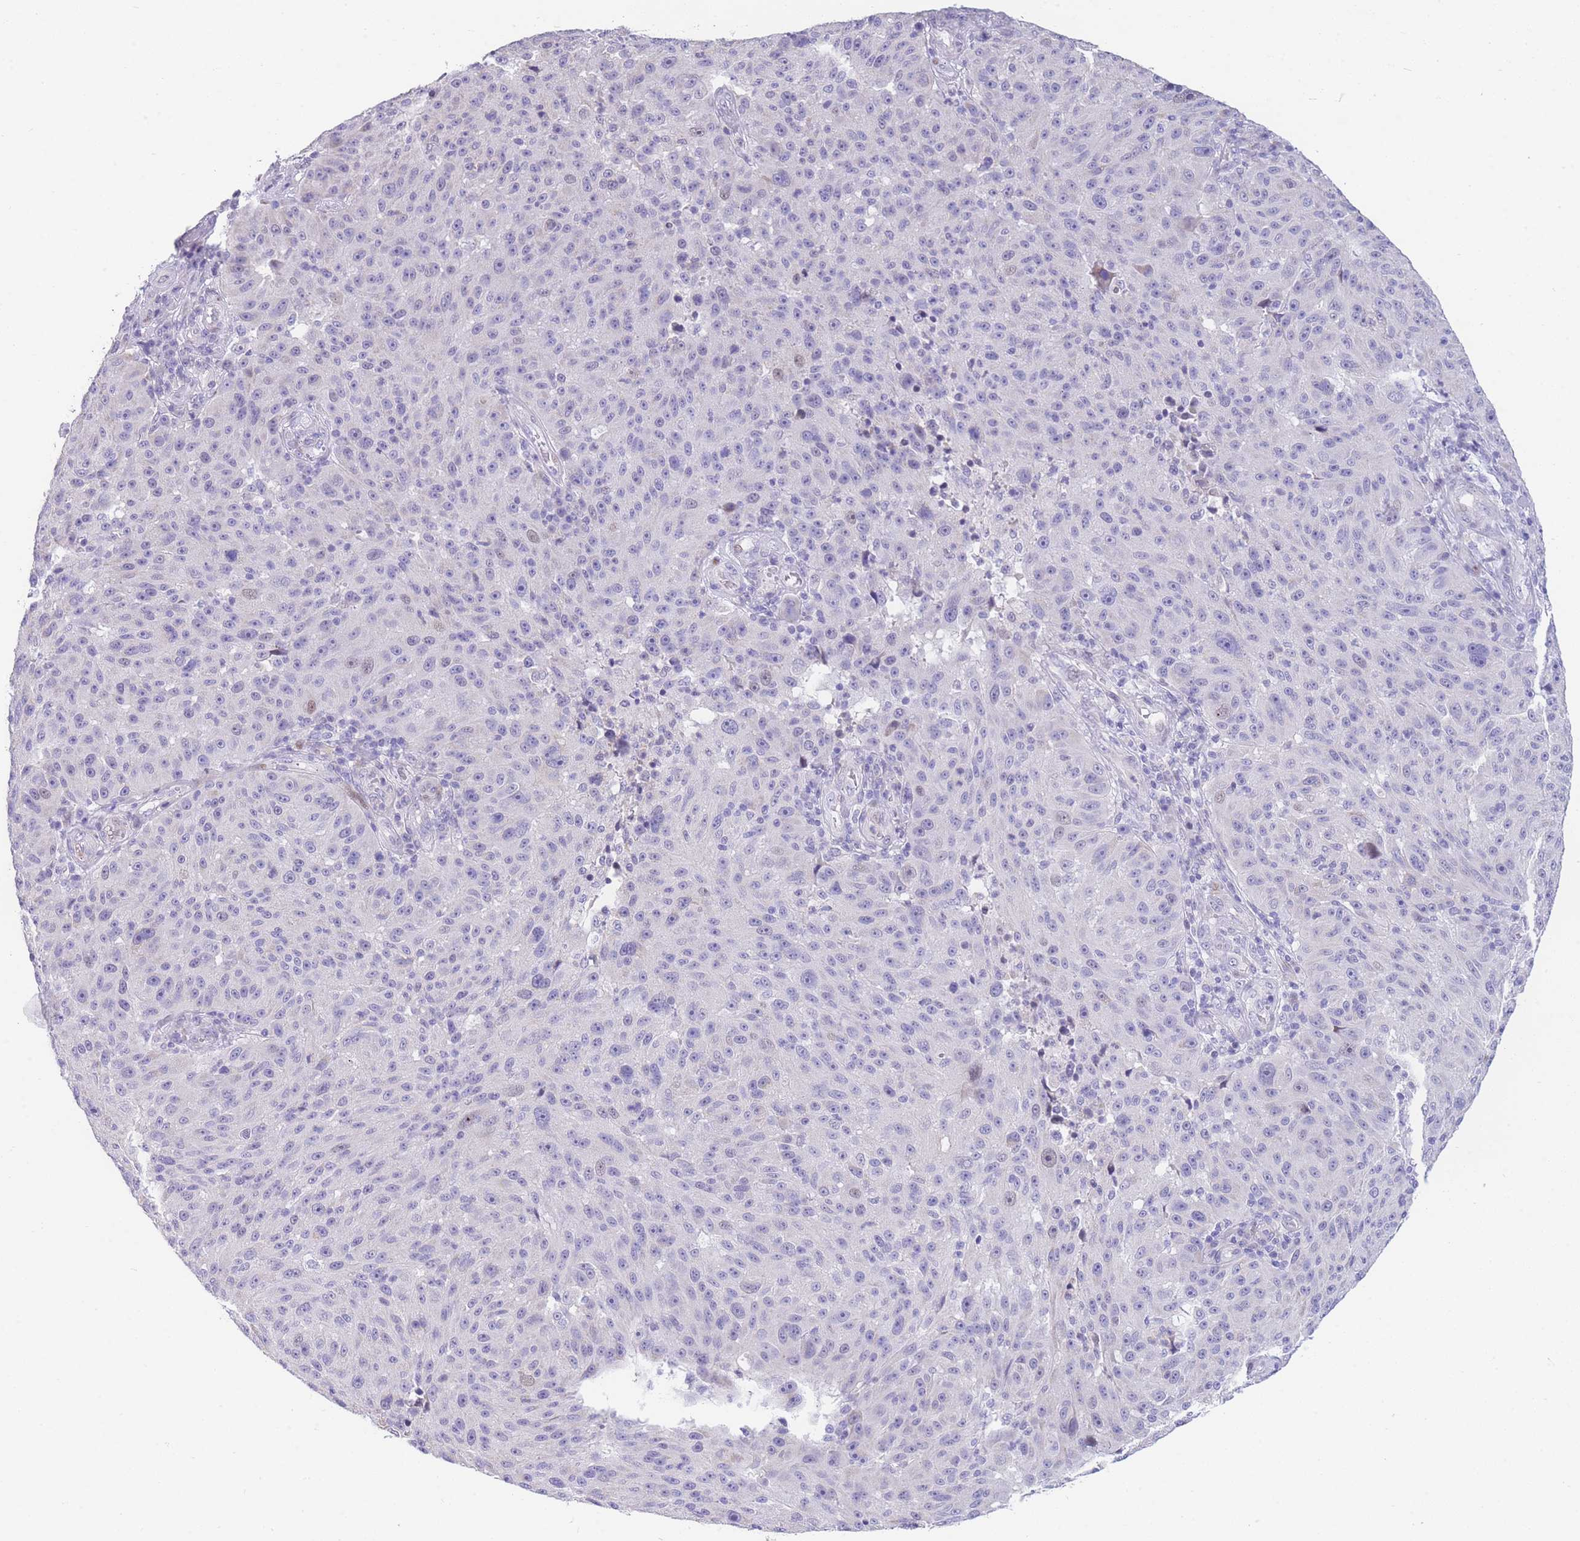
{"staining": {"intensity": "negative", "quantity": "none", "location": "none"}, "tissue": "melanoma", "cell_type": "Tumor cells", "image_type": "cancer", "snomed": [{"axis": "morphology", "description": "Malignant melanoma, NOS"}, {"axis": "topography", "description": "Skin"}], "caption": "Histopathology image shows no significant protein staining in tumor cells of melanoma.", "gene": "SHCBP1", "patient": {"sex": "male", "age": 53}}